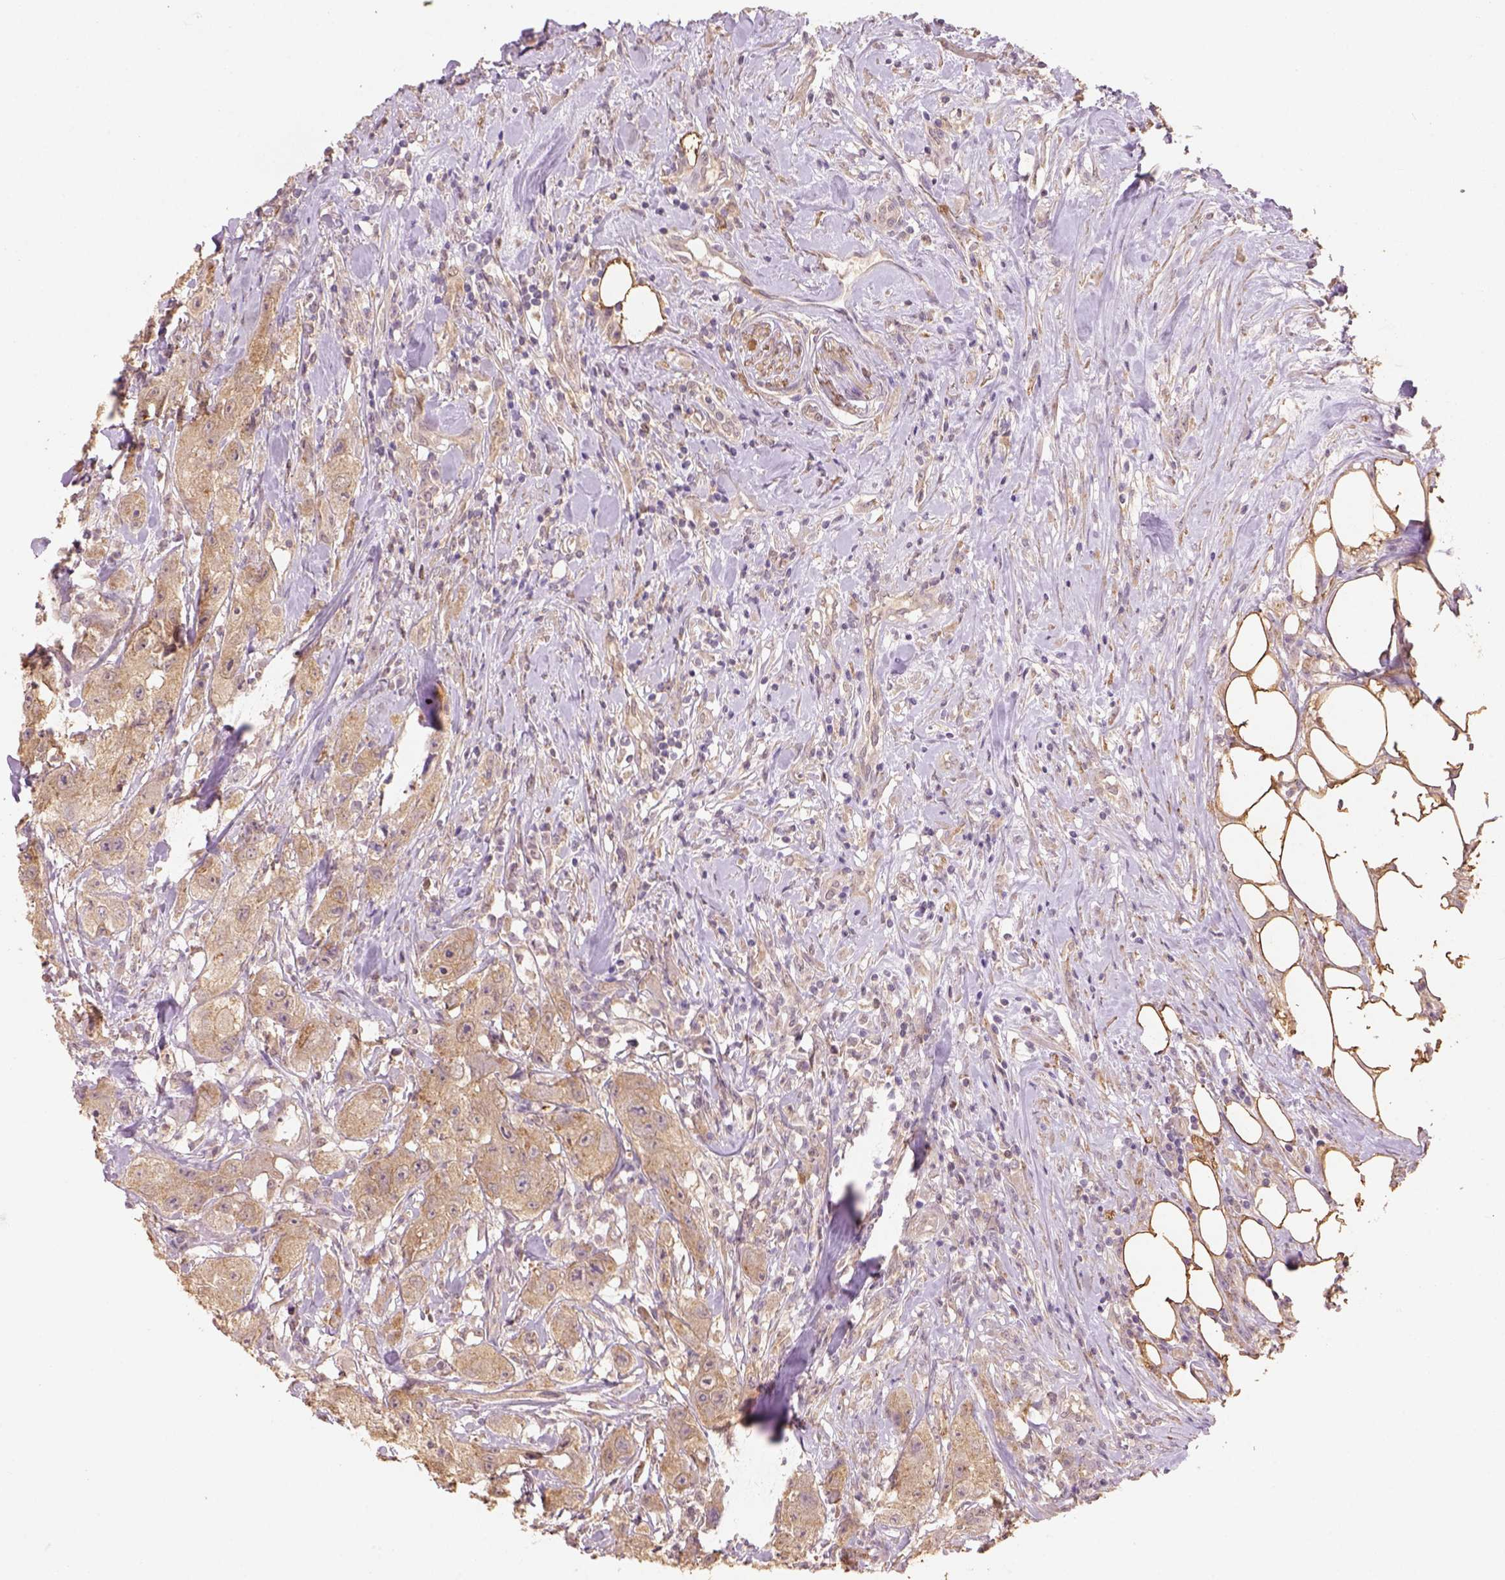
{"staining": {"intensity": "moderate", "quantity": ">75%", "location": "cytoplasmic/membranous"}, "tissue": "urothelial cancer", "cell_type": "Tumor cells", "image_type": "cancer", "snomed": [{"axis": "morphology", "description": "Urothelial carcinoma, High grade"}, {"axis": "topography", "description": "Urinary bladder"}], "caption": "About >75% of tumor cells in human urothelial cancer reveal moderate cytoplasmic/membranous protein expression as visualized by brown immunohistochemical staining.", "gene": "AP2B1", "patient": {"sex": "male", "age": 79}}